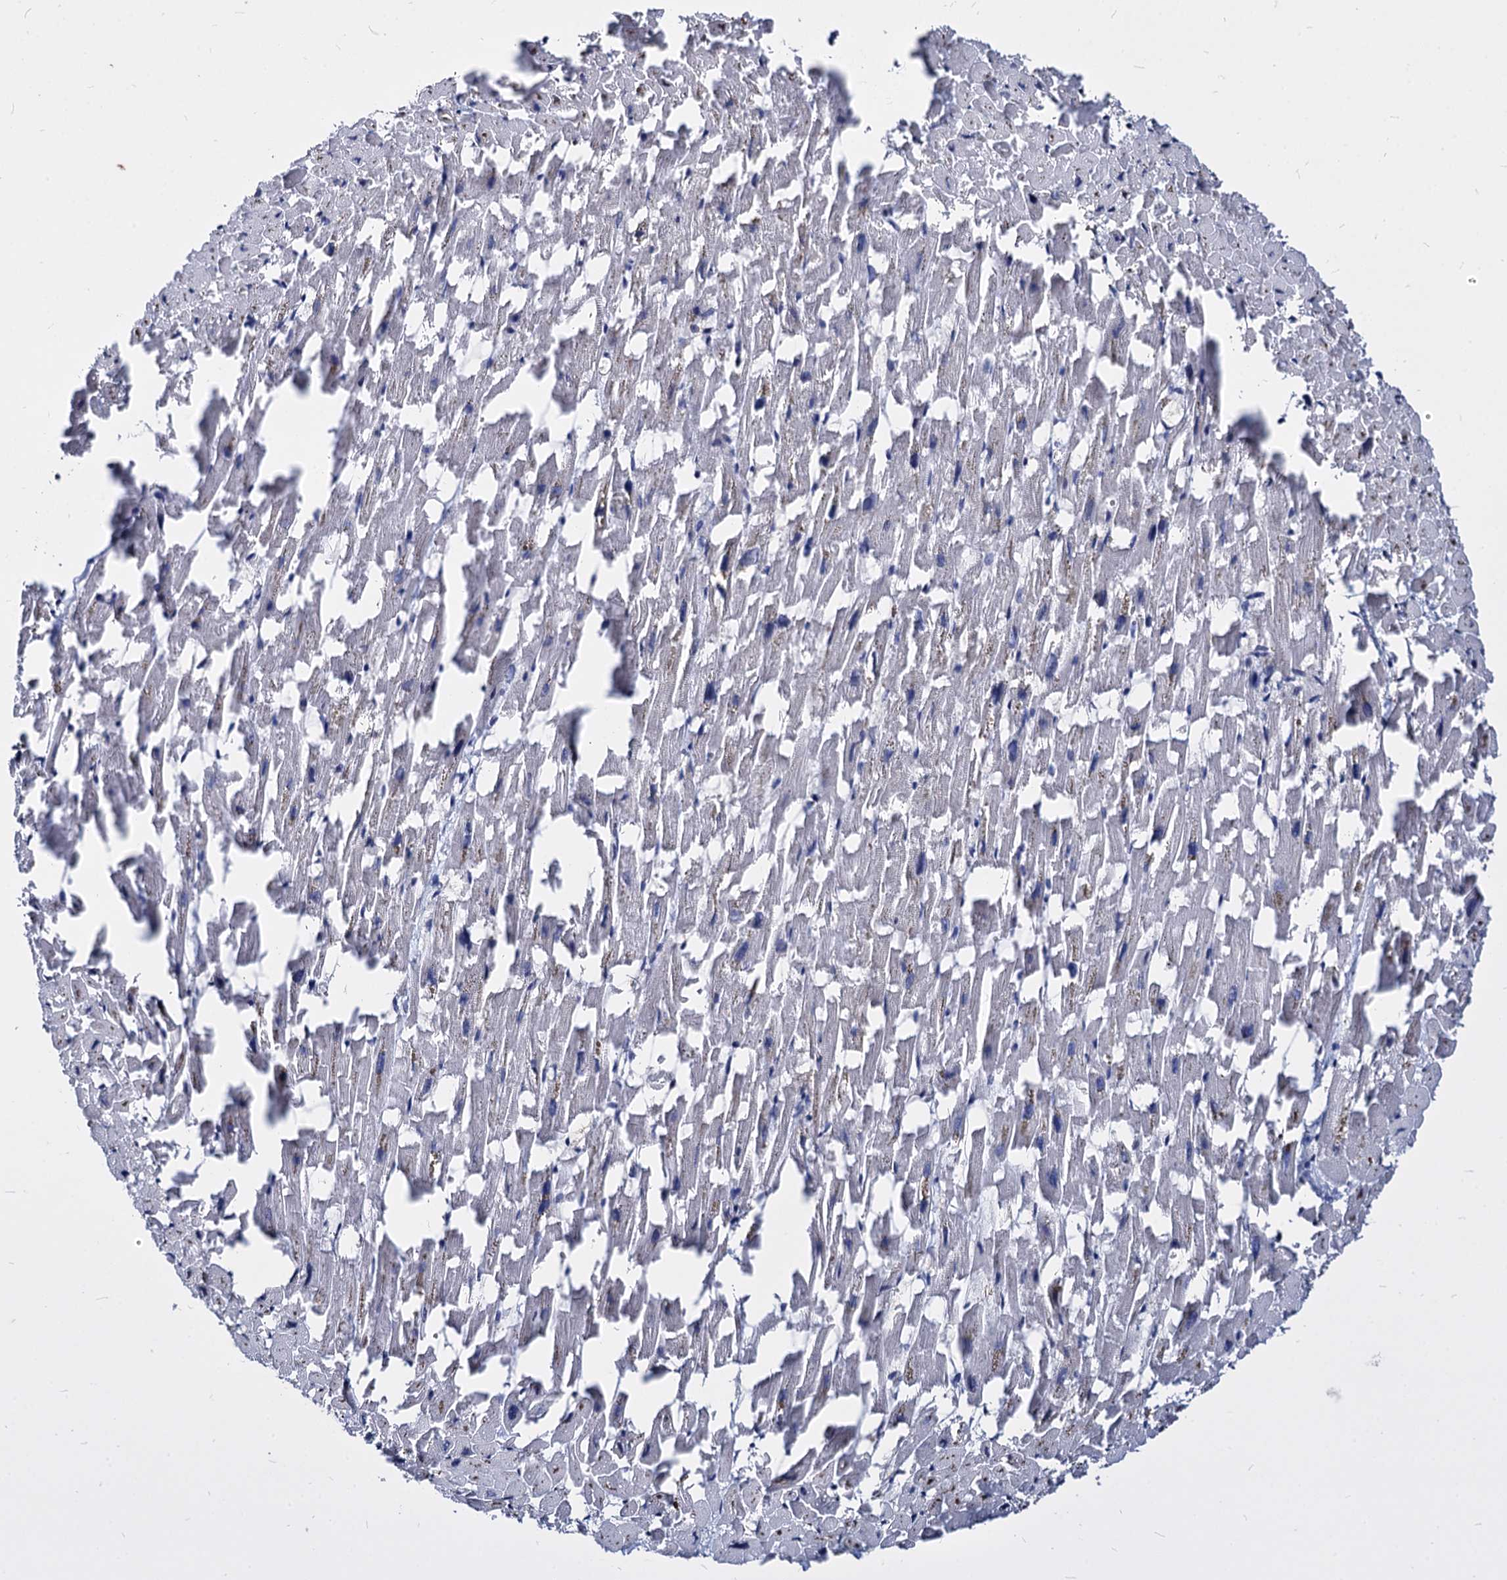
{"staining": {"intensity": "weak", "quantity": "<25%", "location": "cytoplasmic/membranous"}, "tissue": "heart muscle", "cell_type": "Cardiomyocytes", "image_type": "normal", "snomed": [{"axis": "morphology", "description": "Normal tissue, NOS"}, {"axis": "topography", "description": "Heart"}], "caption": "This photomicrograph is of benign heart muscle stained with immunohistochemistry (IHC) to label a protein in brown with the nuclei are counter-stained blue. There is no expression in cardiomyocytes.", "gene": "NME1", "patient": {"sex": "female", "age": 64}}